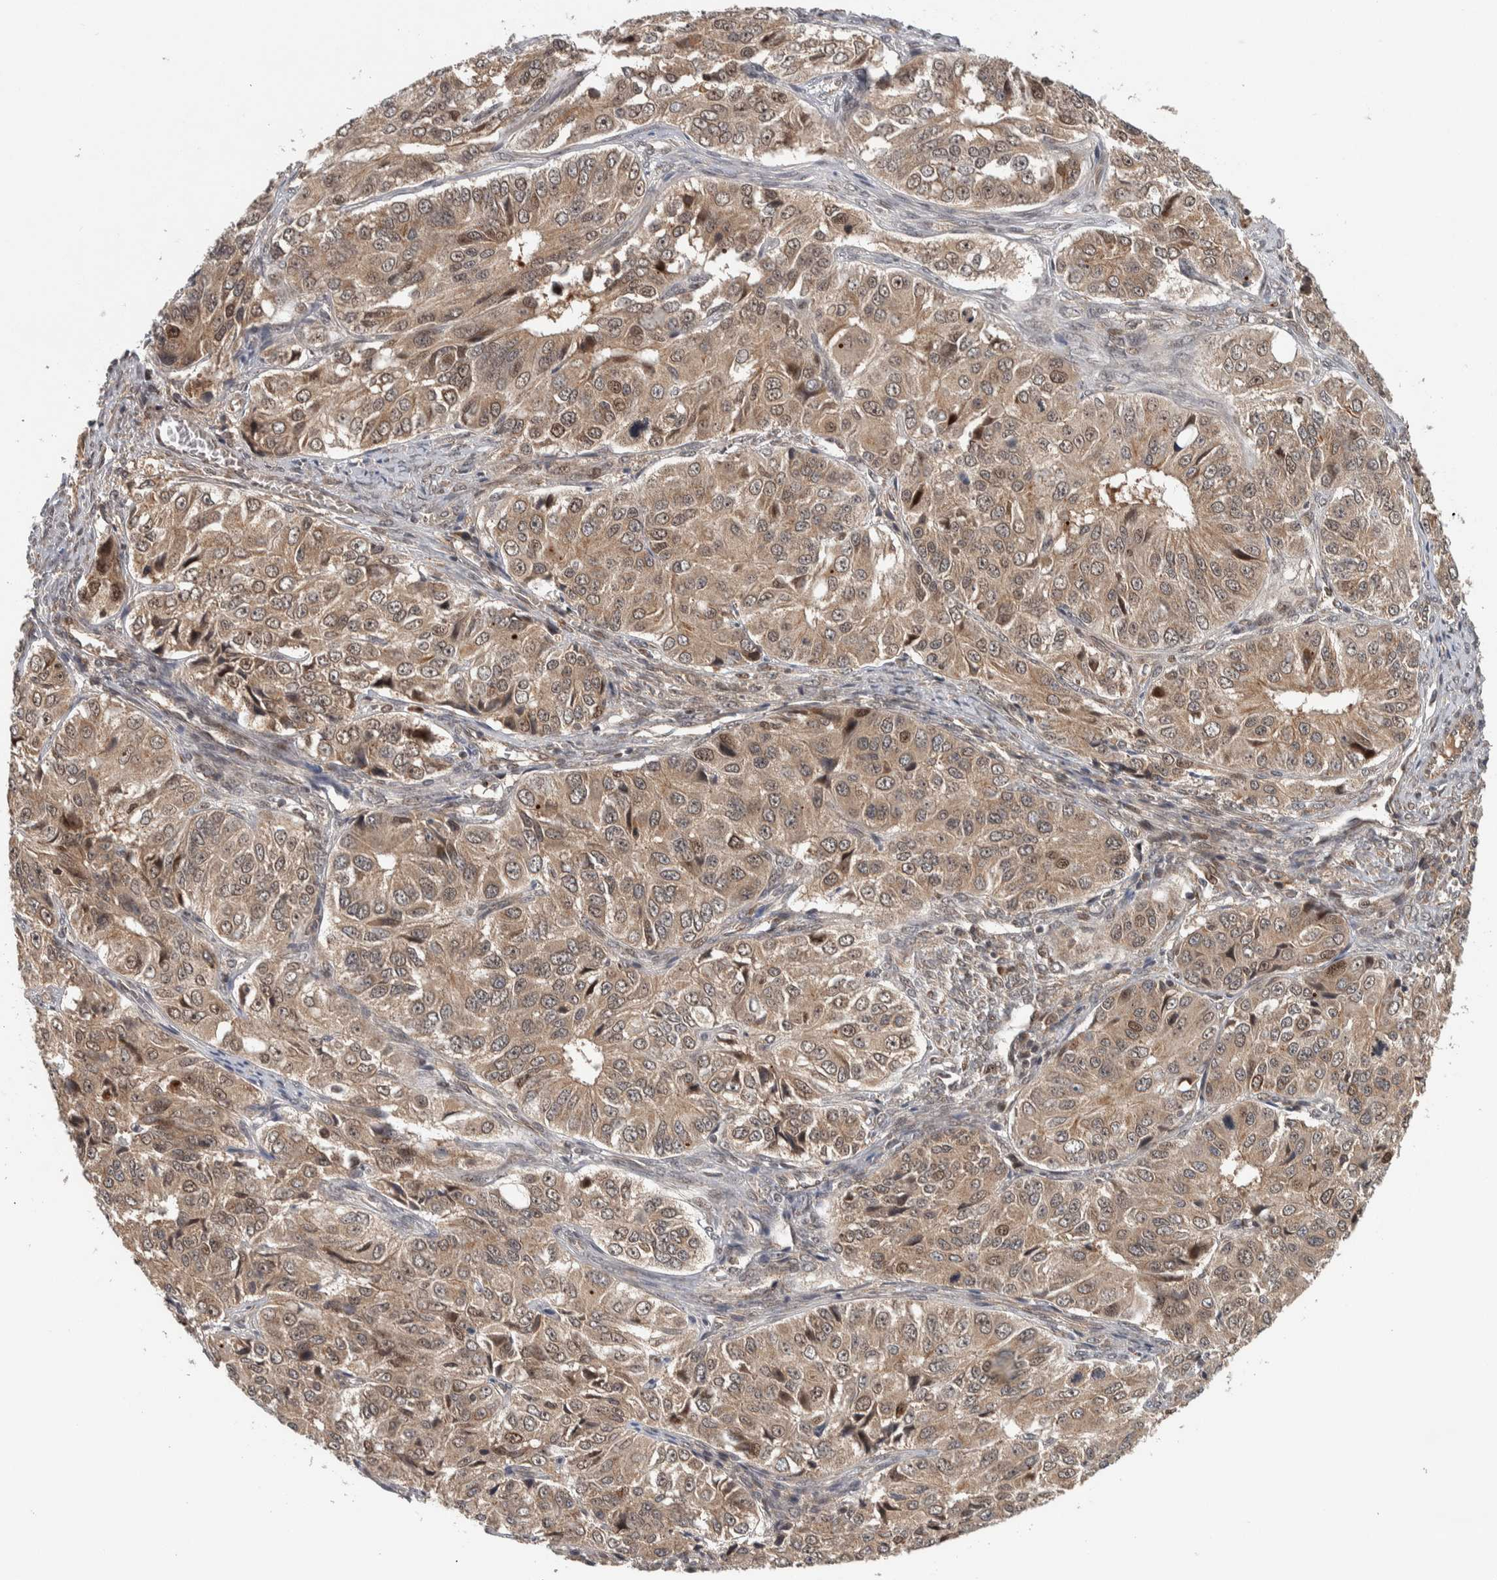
{"staining": {"intensity": "weak", "quantity": ">75%", "location": "cytoplasmic/membranous,nuclear"}, "tissue": "ovarian cancer", "cell_type": "Tumor cells", "image_type": "cancer", "snomed": [{"axis": "morphology", "description": "Carcinoma, endometroid"}, {"axis": "topography", "description": "Ovary"}], "caption": "Immunohistochemistry (IHC) (DAB) staining of human ovarian endometroid carcinoma exhibits weak cytoplasmic/membranous and nuclear protein positivity in about >75% of tumor cells. (brown staining indicates protein expression, while blue staining denotes nuclei).", "gene": "RPS6KA4", "patient": {"sex": "female", "age": 51}}